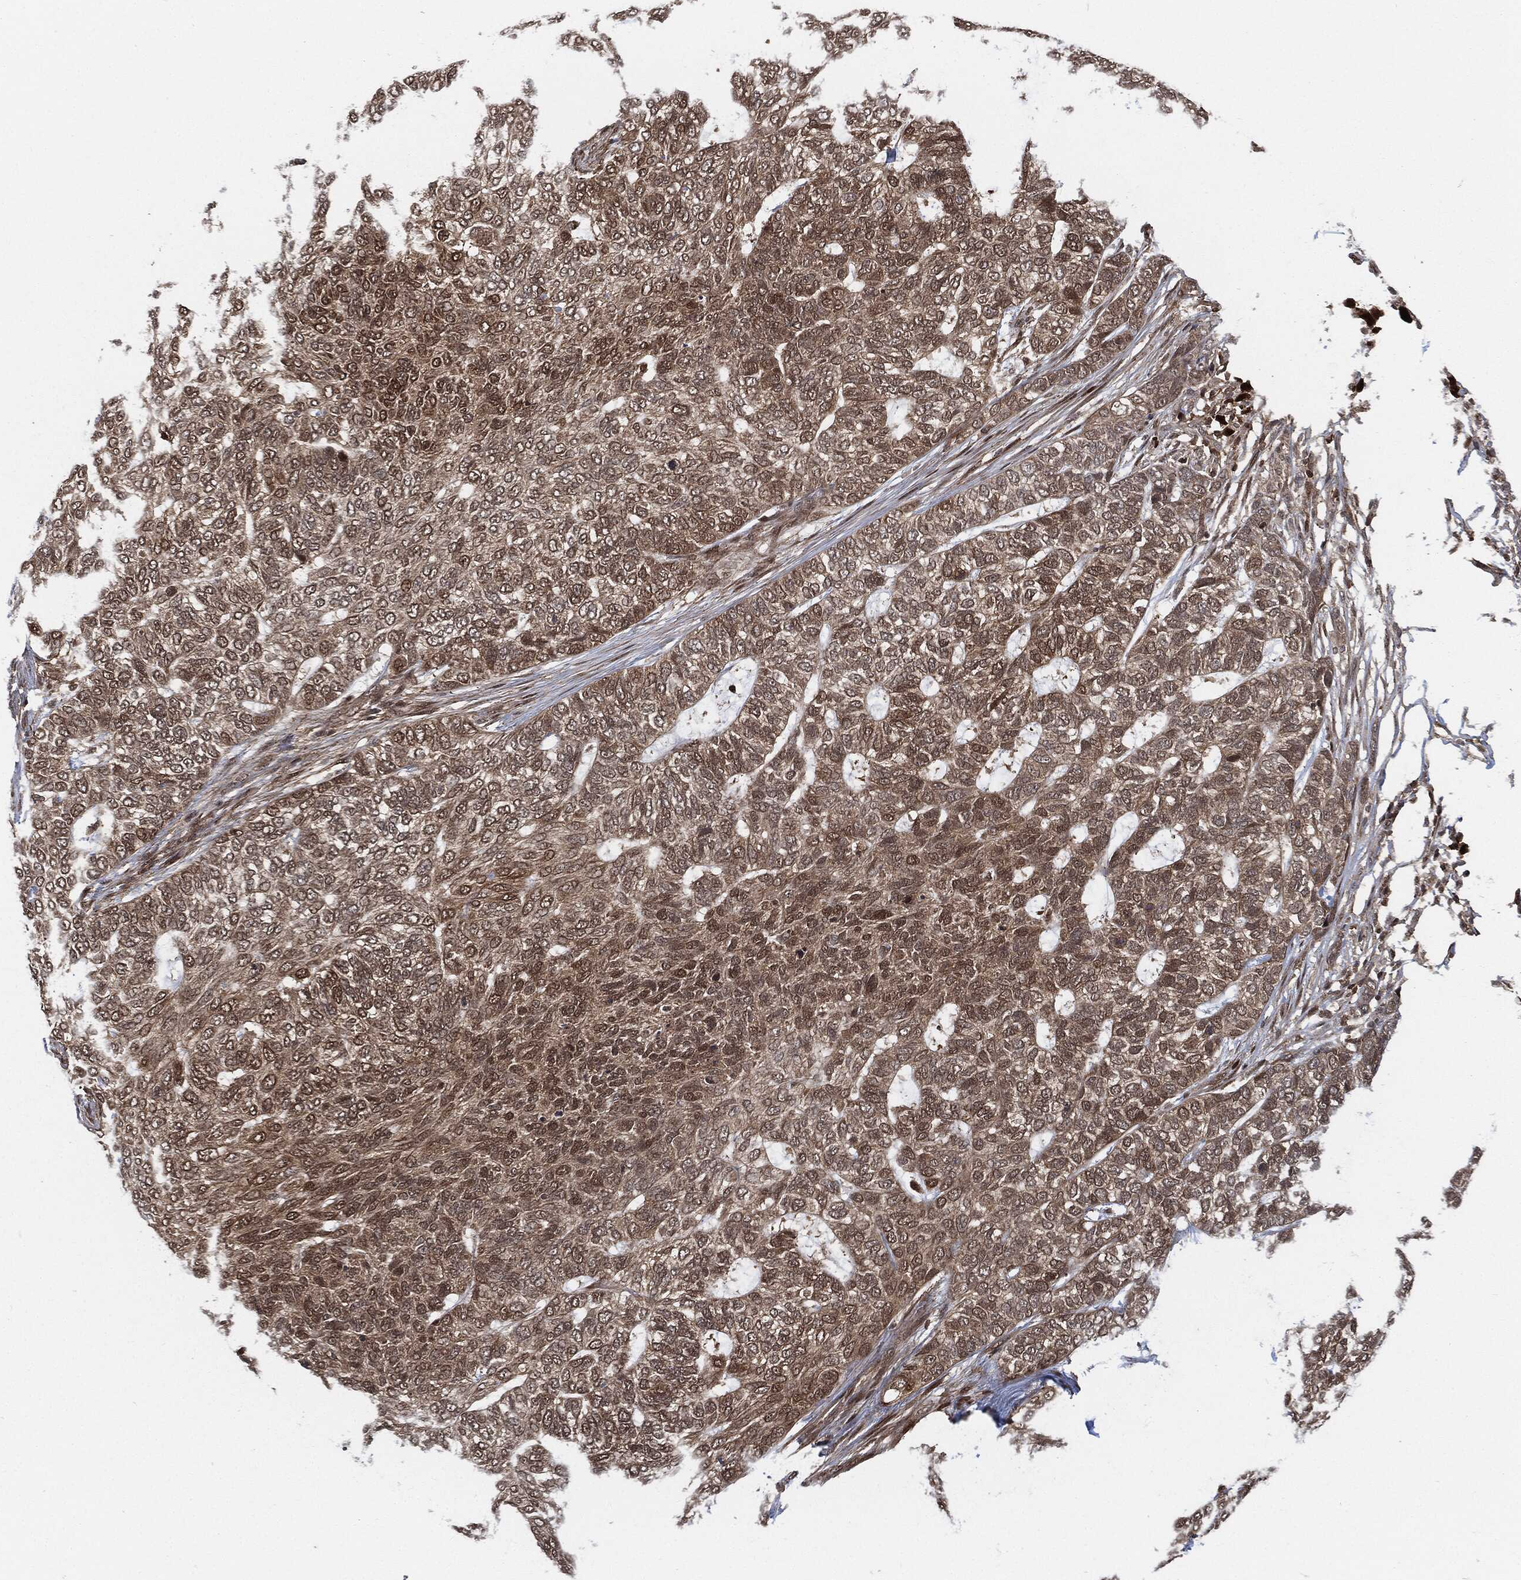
{"staining": {"intensity": "weak", "quantity": "<25%", "location": "cytoplasmic/membranous,nuclear"}, "tissue": "skin cancer", "cell_type": "Tumor cells", "image_type": "cancer", "snomed": [{"axis": "morphology", "description": "Basal cell carcinoma"}, {"axis": "topography", "description": "Skin"}], "caption": "The IHC image has no significant staining in tumor cells of skin cancer tissue. The staining is performed using DAB (3,3'-diaminobenzidine) brown chromogen with nuclei counter-stained in using hematoxylin.", "gene": "CUTA", "patient": {"sex": "female", "age": 65}}